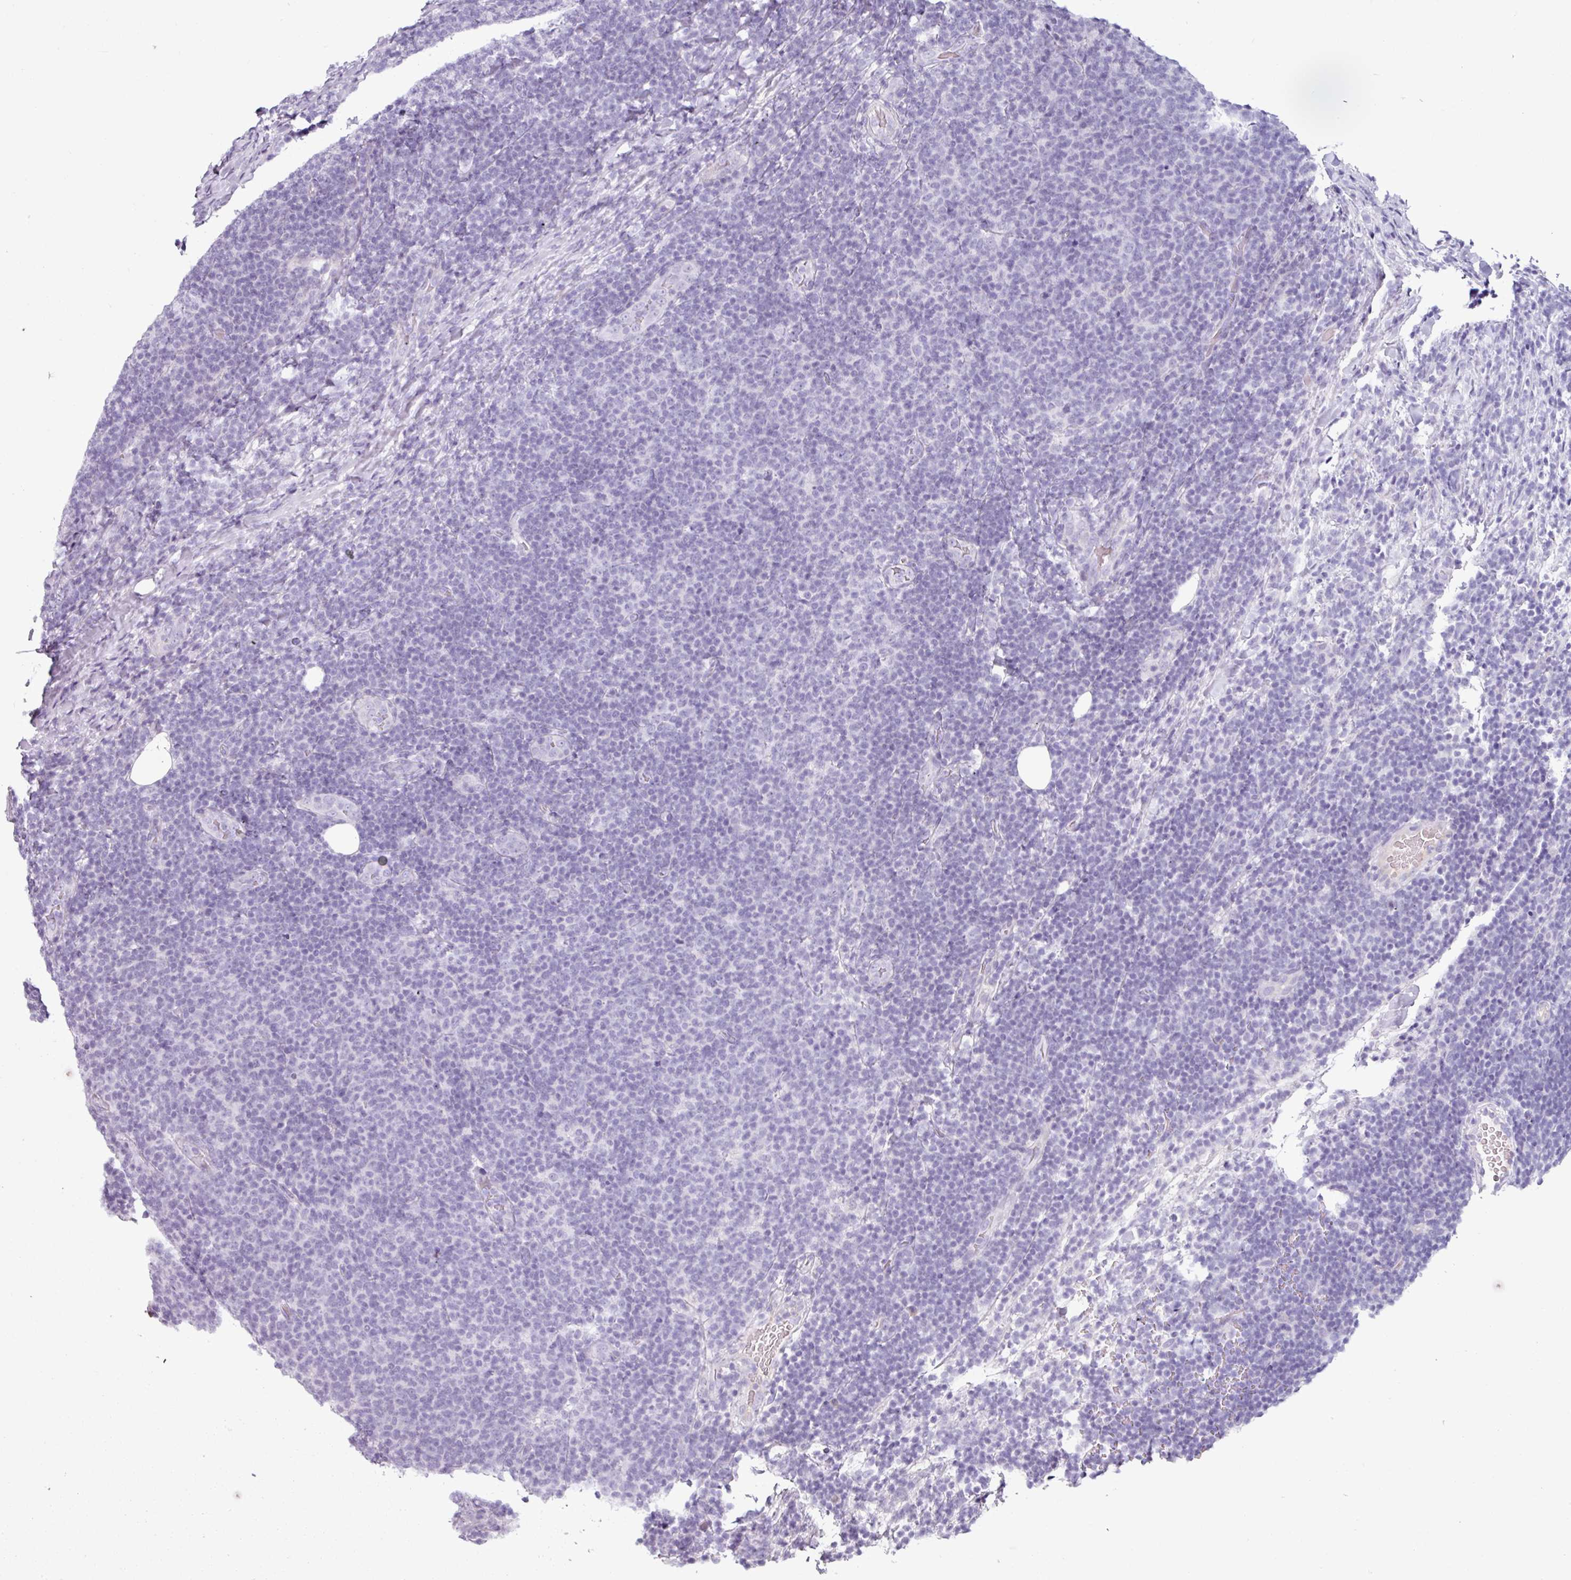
{"staining": {"intensity": "negative", "quantity": "none", "location": "none"}, "tissue": "lymphoma", "cell_type": "Tumor cells", "image_type": "cancer", "snomed": [{"axis": "morphology", "description": "Malignant lymphoma, non-Hodgkin's type, Low grade"}, {"axis": "topography", "description": "Lymph node"}], "caption": "DAB (3,3'-diaminobenzidine) immunohistochemical staining of human lymphoma demonstrates no significant expression in tumor cells.", "gene": "CLCA1", "patient": {"sex": "male", "age": 66}}